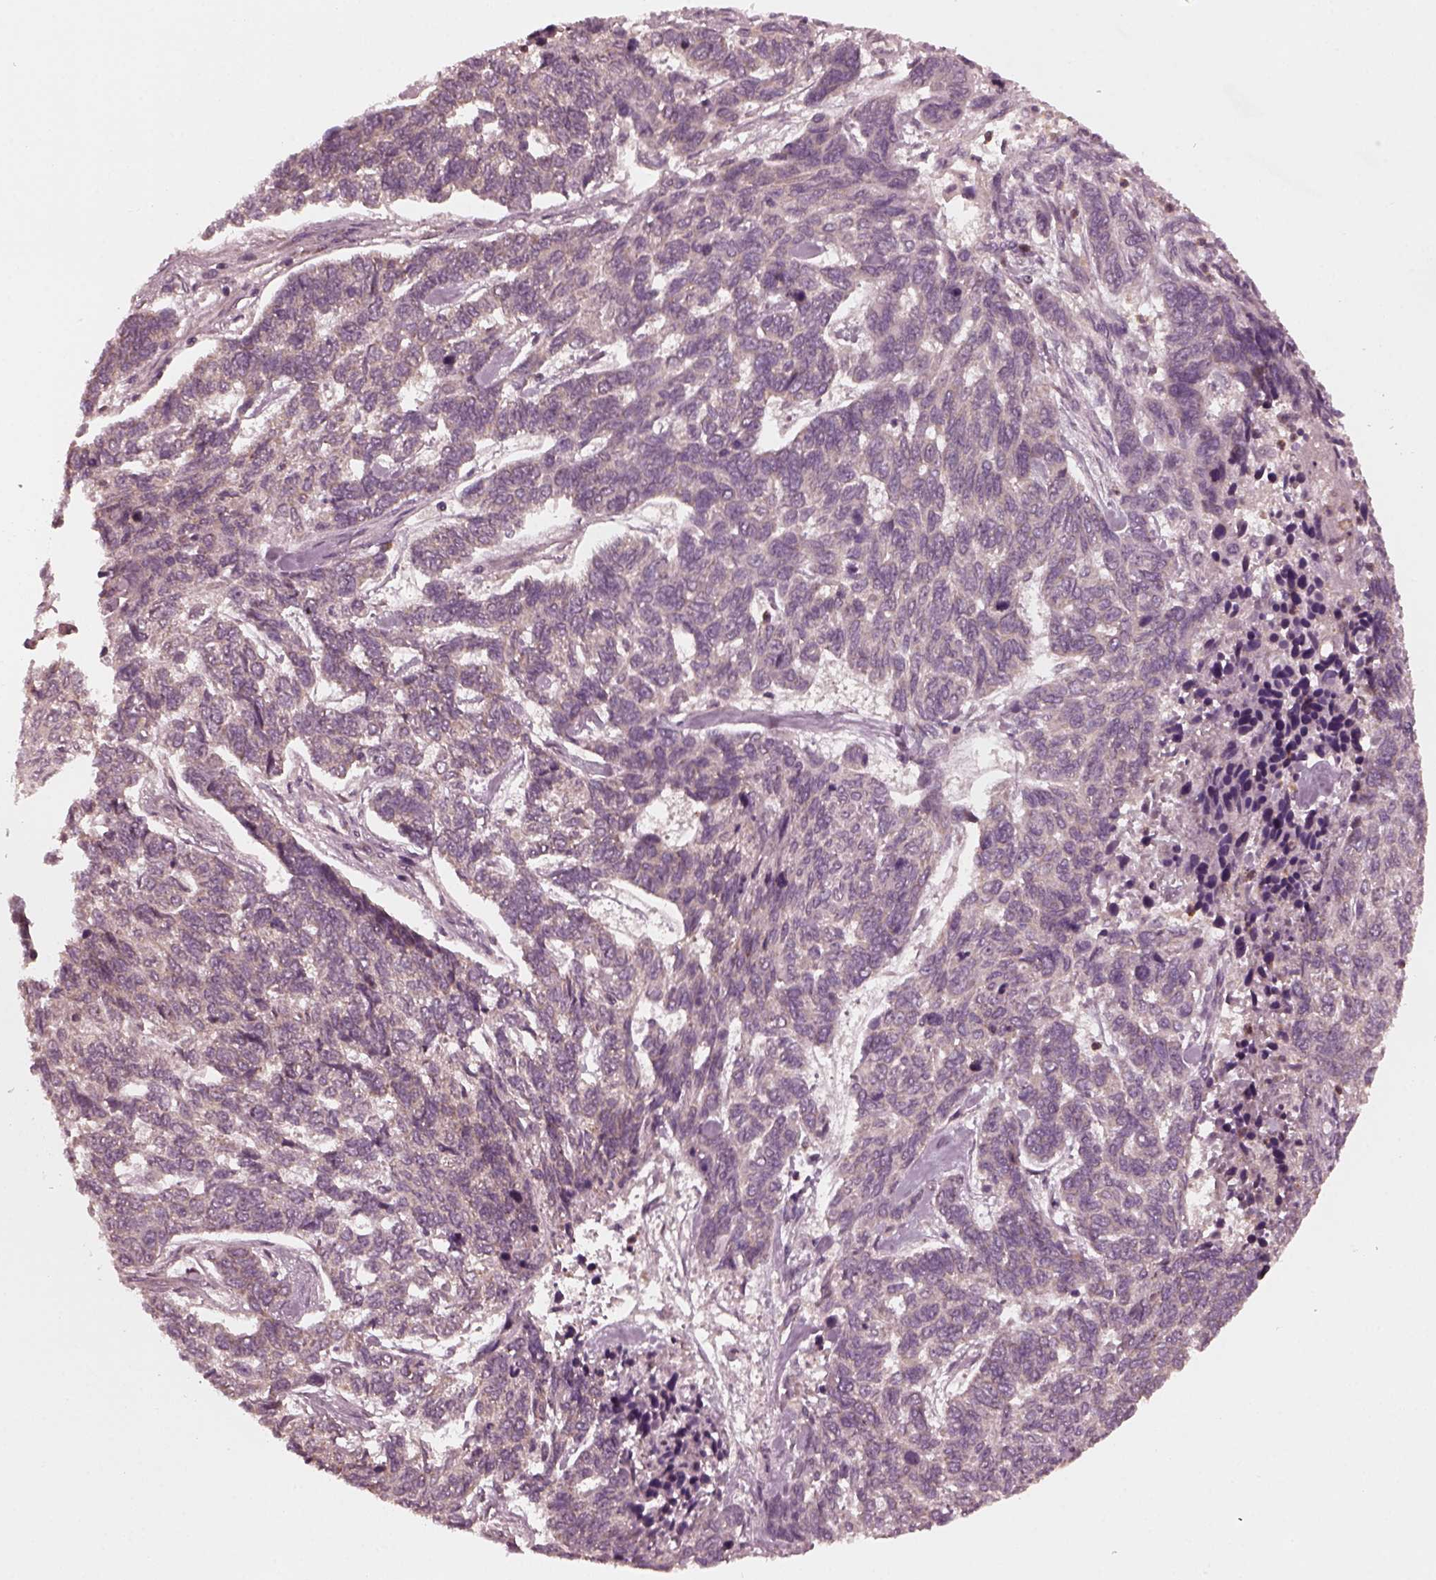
{"staining": {"intensity": "negative", "quantity": "none", "location": "none"}, "tissue": "skin cancer", "cell_type": "Tumor cells", "image_type": "cancer", "snomed": [{"axis": "morphology", "description": "Basal cell carcinoma"}, {"axis": "topography", "description": "Skin"}], "caption": "There is no significant staining in tumor cells of skin basal cell carcinoma. (DAB (3,3'-diaminobenzidine) IHC visualized using brightfield microscopy, high magnification).", "gene": "FAF2", "patient": {"sex": "female", "age": 65}}